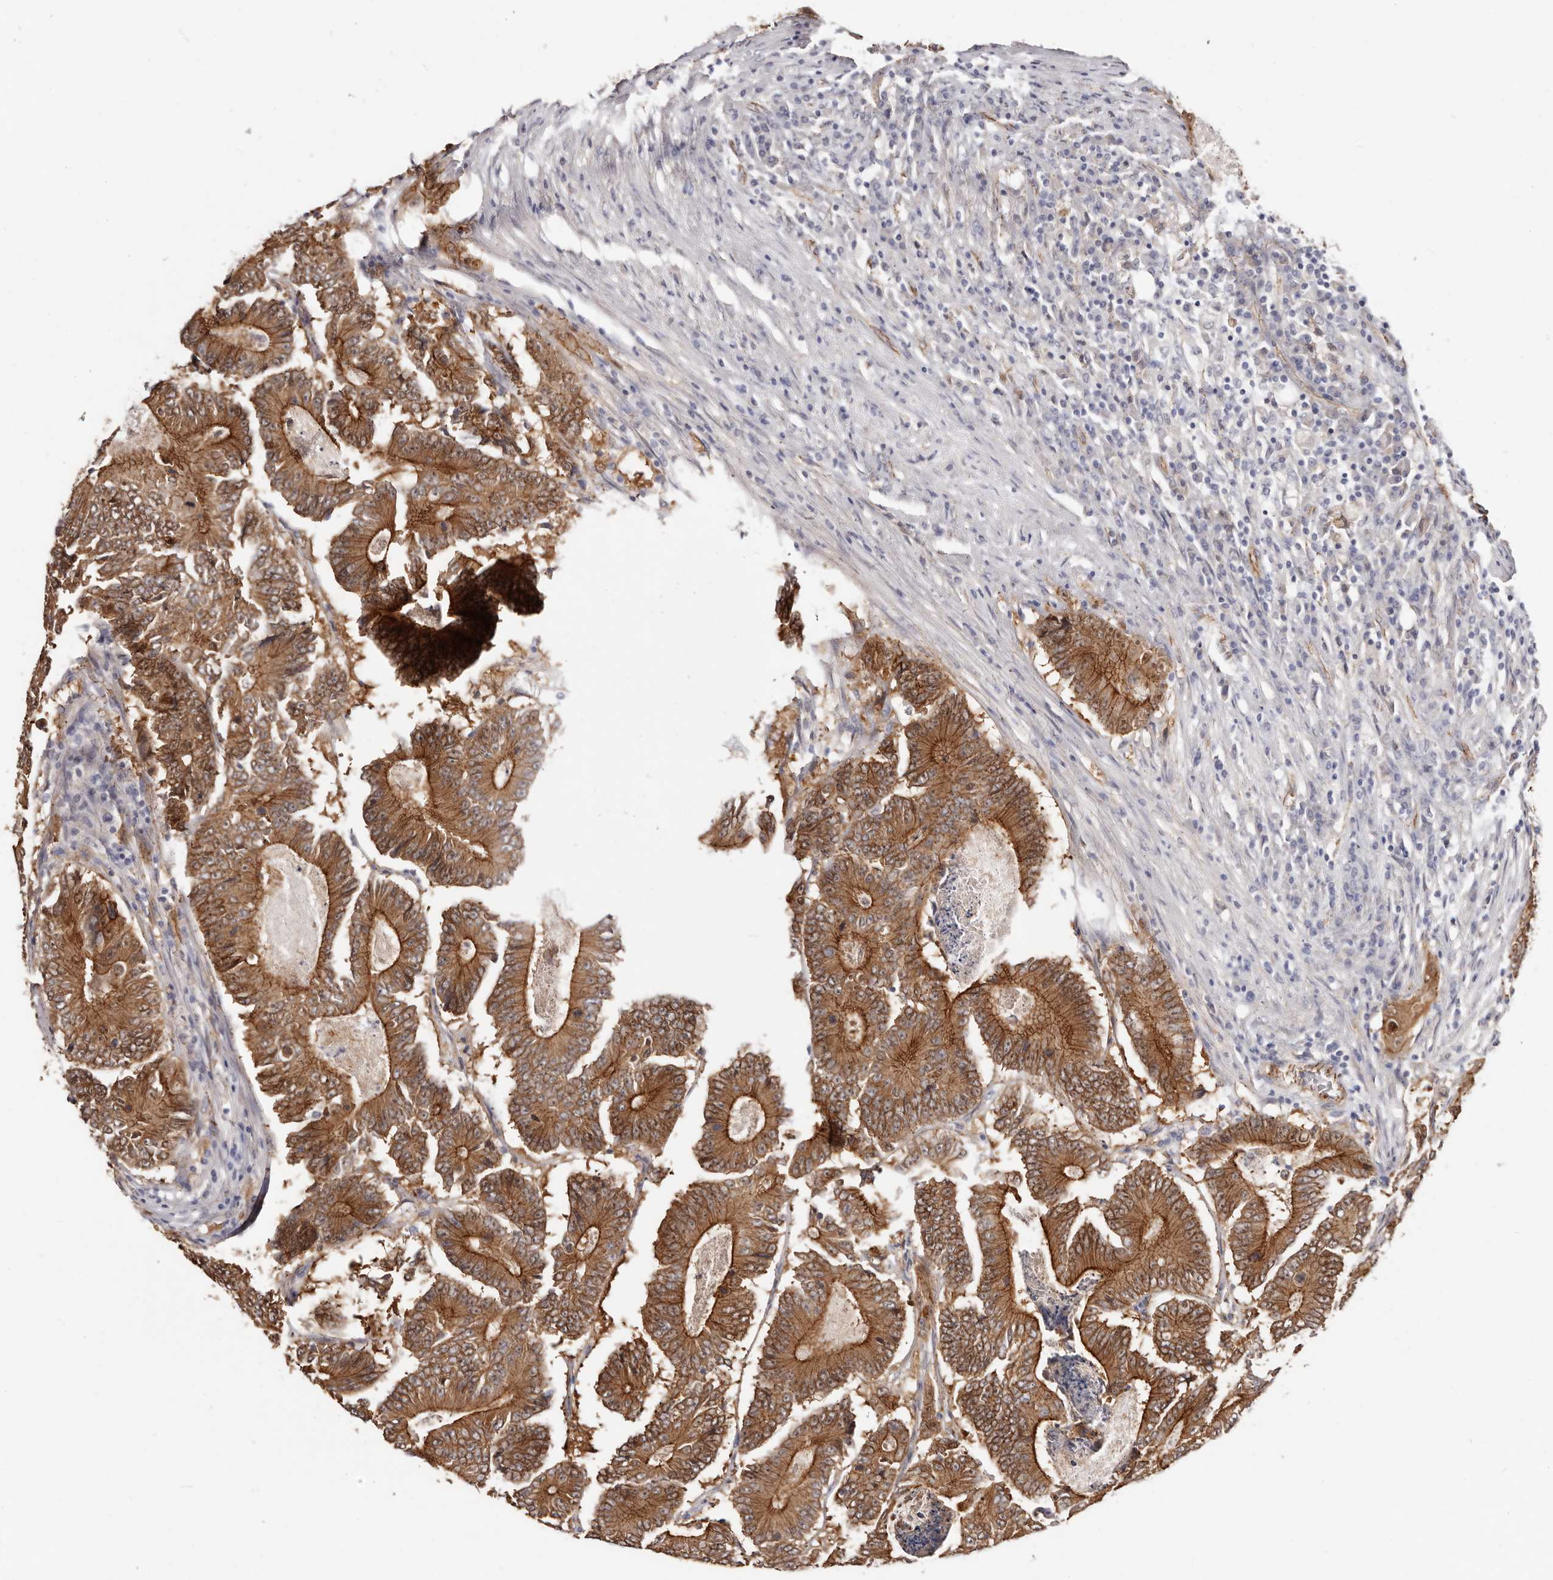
{"staining": {"intensity": "strong", "quantity": ">75%", "location": "cytoplasmic/membranous"}, "tissue": "colorectal cancer", "cell_type": "Tumor cells", "image_type": "cancer", "snomed": [{"axis": "morphology", "description": "Adenocarcinoma, NOS"}, {"axis": "topography", "description": "Colon"}], "caption": "DAB immunohistochemical staining of human adenocarcinoma (colorectal) shows strong cytoplasmic/membranous protein expression in approximately >75% of tumor cells.", "gene": "CTNNB1", "patient": {"sex": "male", "age": 83}}